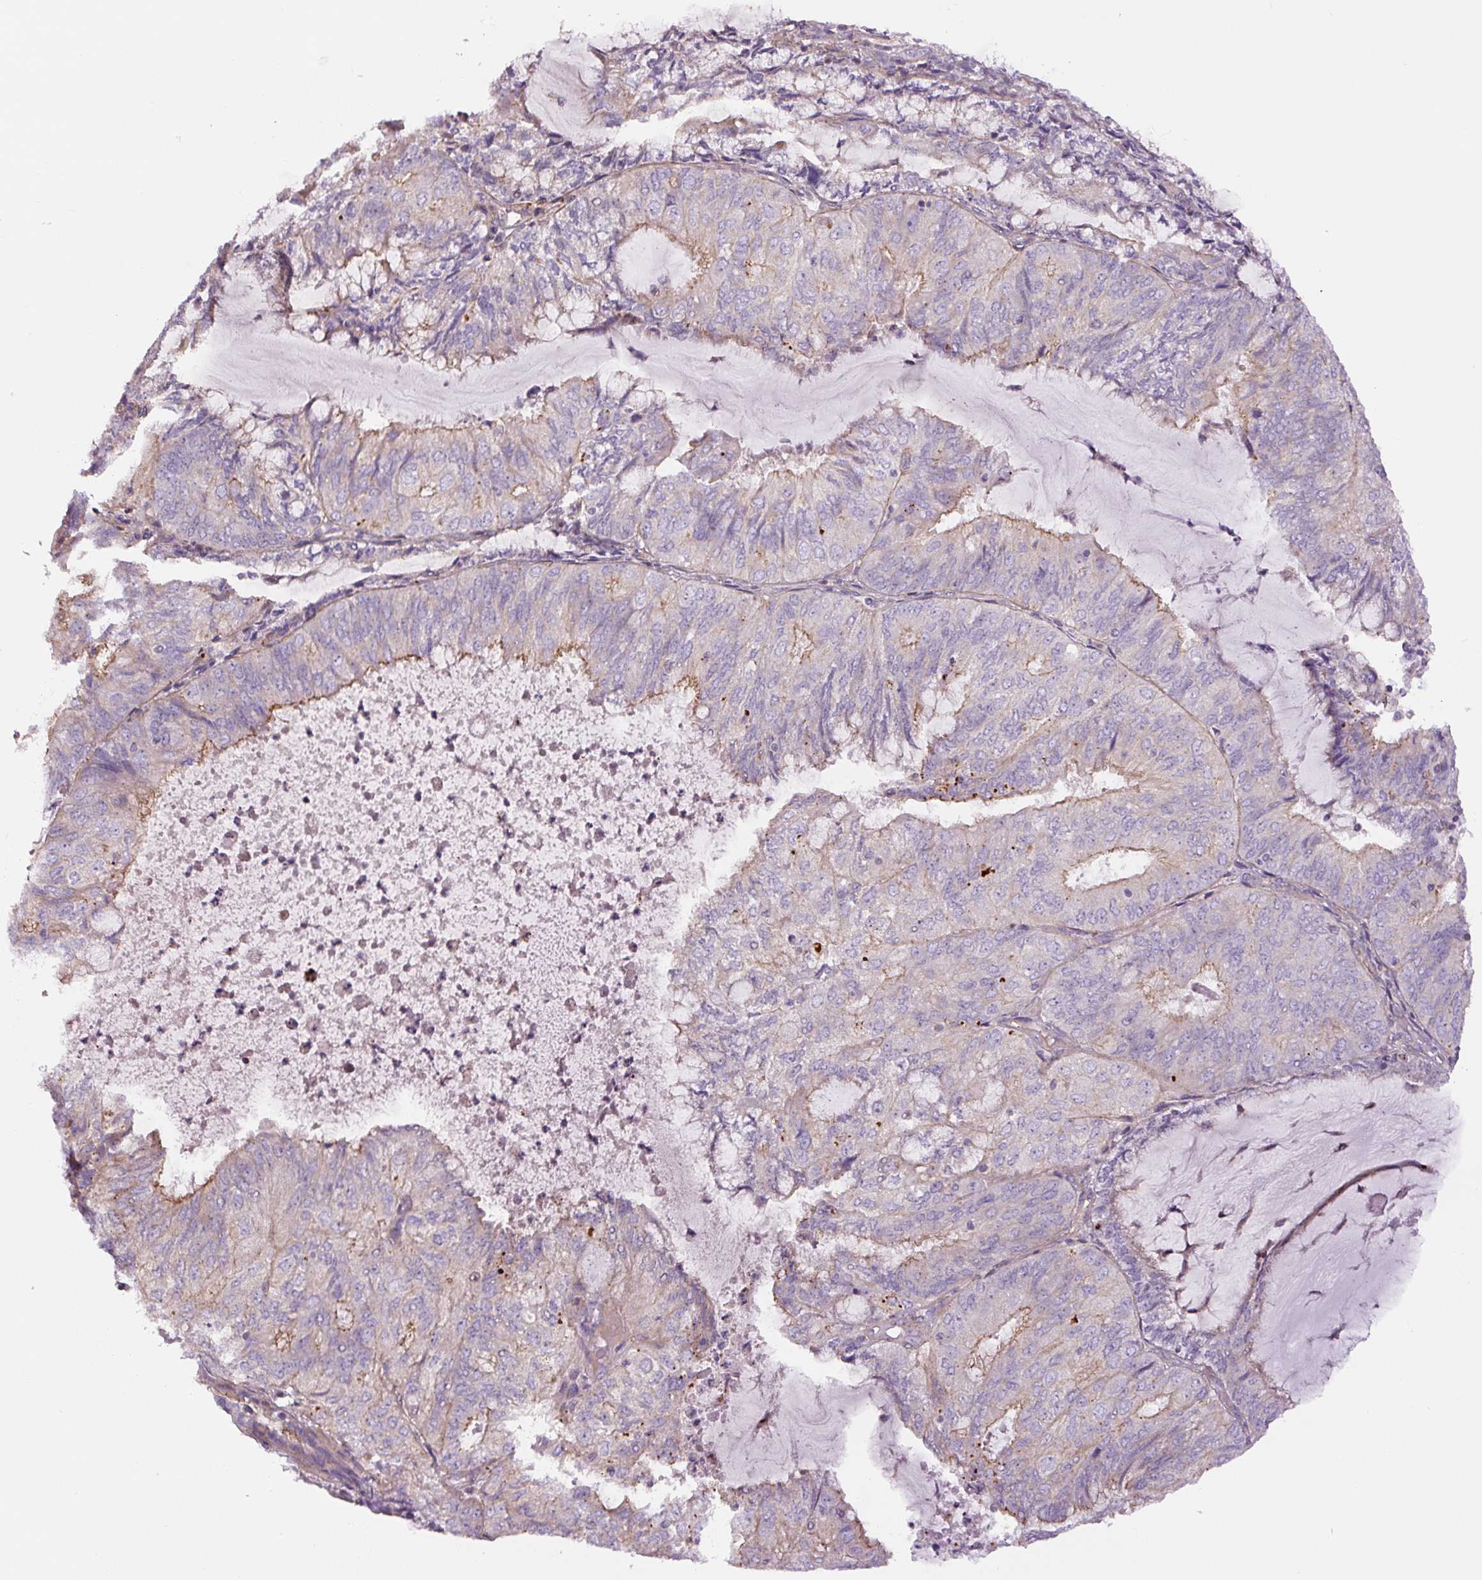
{"staining": {"intensity": "negative", "quantity": "none", "location": "none"}, "tissue": "endometrial cancer", "cell_type": "Tumor cells", "image_type": "cancer", "snomed": [{"axis": "morphology", "description": "Adenocarcinoma, NOS"}, {"axis": "topography", "description": "Endometrium"}], "caption": "Adenocarcinoma (endometrial) was stained to show a protein in brown. There is no significant expression in tumor cells.", "gene": "CCNI2", "patient": {"sex": "female", "age": 81}}